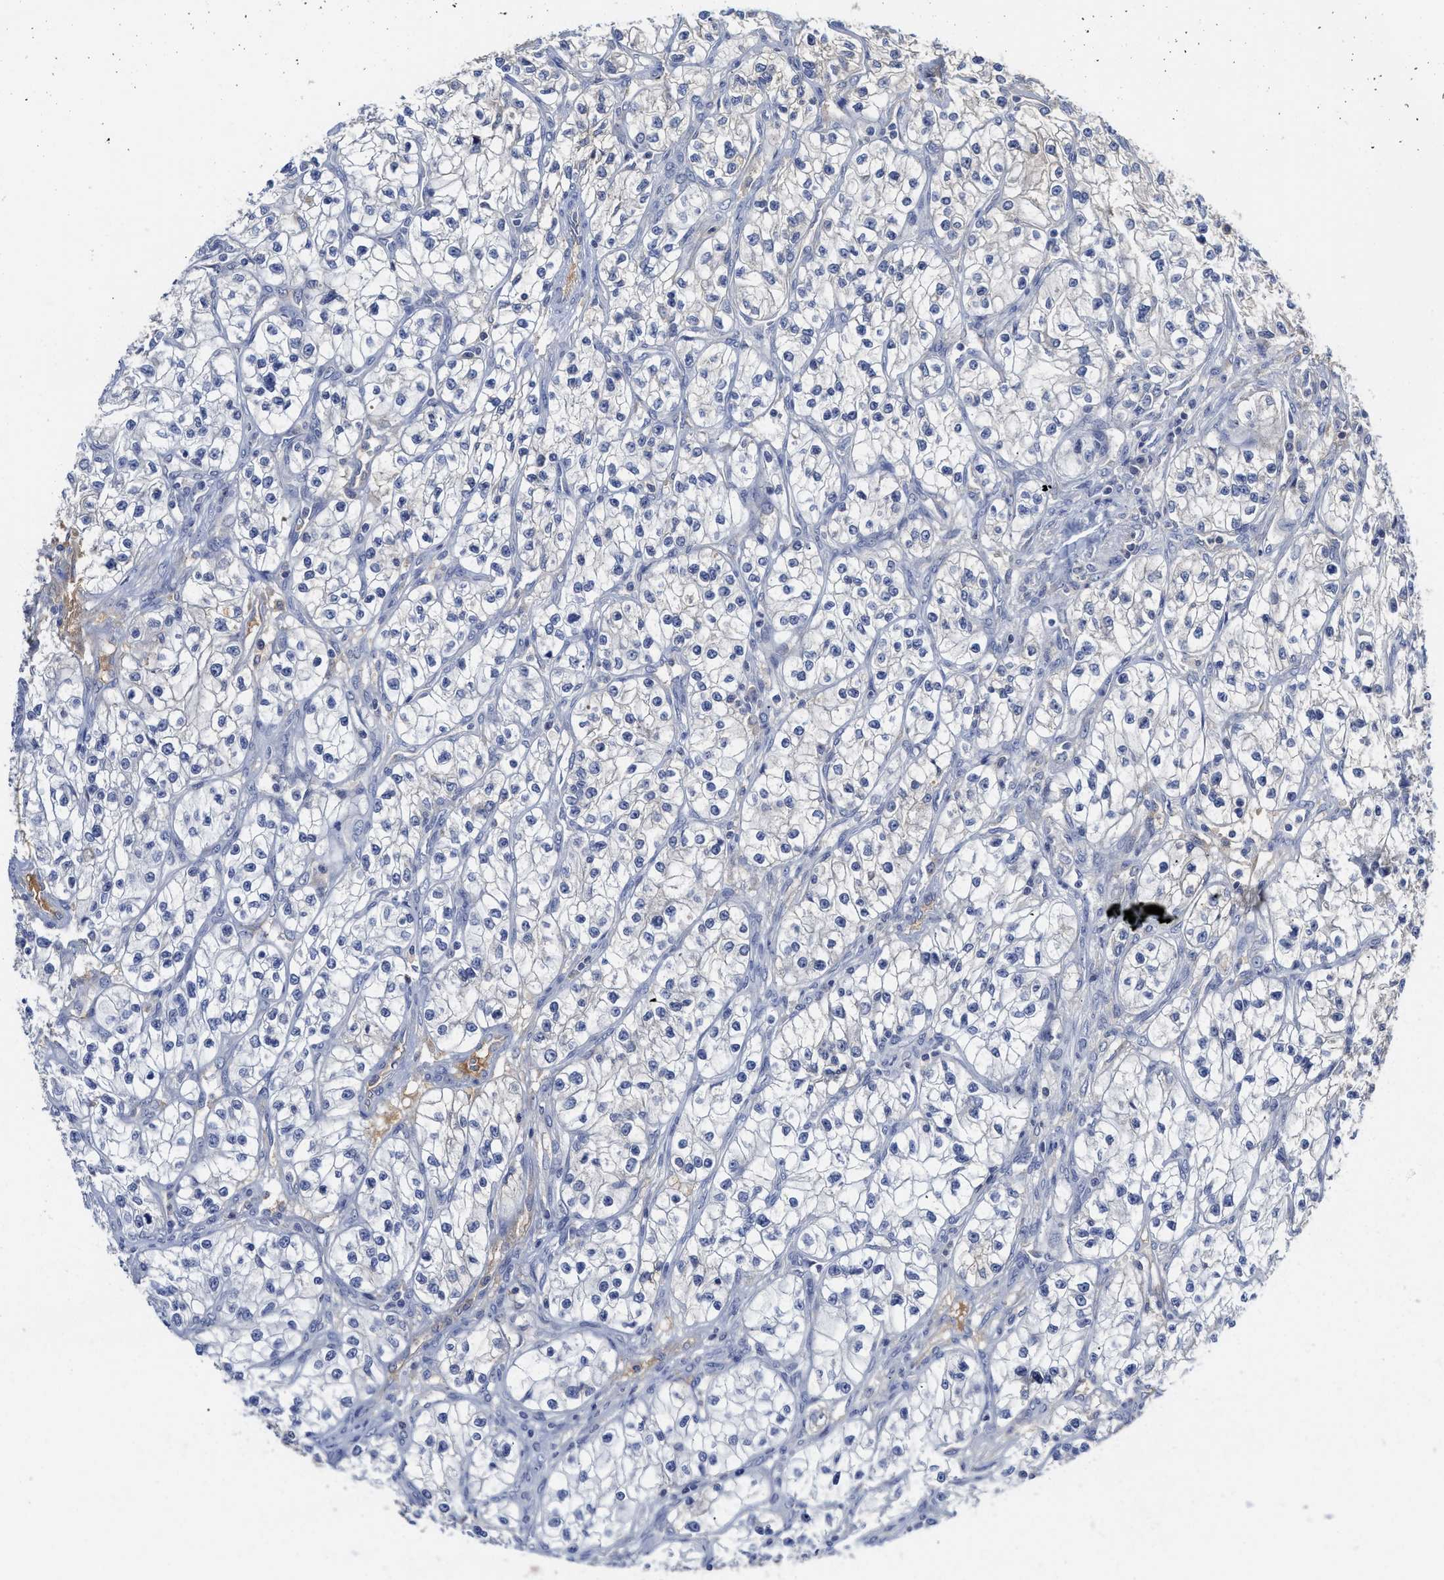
{"staining": {"intensity": "negative", "quantity": "none", "location": "none"}, "tissue": "renal cancer", "cell_type": "Tumor cells", "image_type": "cancer", "snomed": [{"axis": "morphology", "description": "Adenocarcinoma, NOS"}, {"axis": "topography", "description": "Kidney"}], "caption": "Immunohistochemistry (IHC) of human renal cancer reveals no expression in tumor cells.", "gene": "C2", "patient": {"sex": "female", "age": 57}}